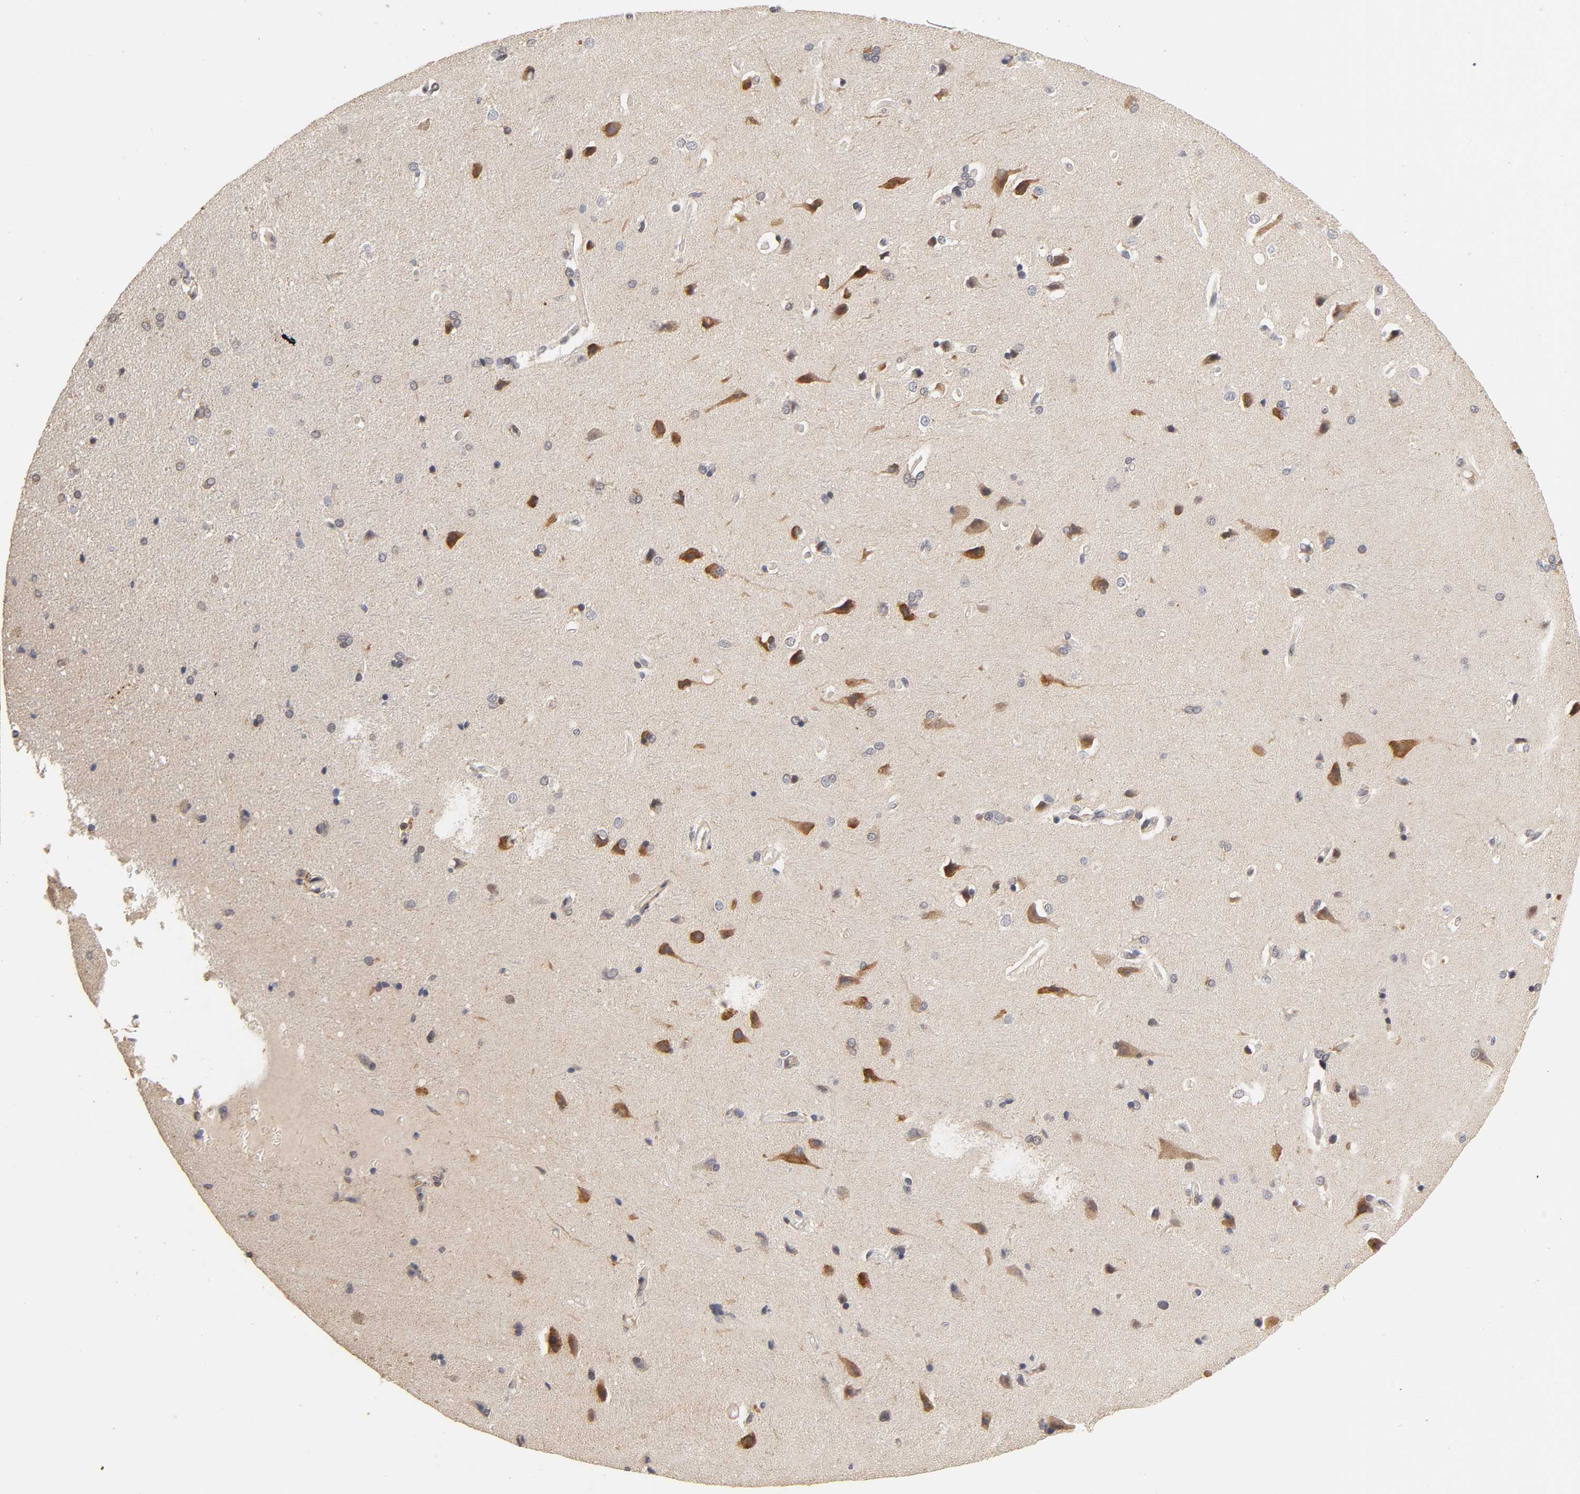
{"staining": {"intensity": "moderate", "quantity": "25%-75%", "location": "cytoplasmic/membranous"}, "tissue": "cerebral cortex", "cell_type": "Endothelial cells", "image_type": "normal", "snomed": [{"axis": "morphology", "description": "Normal tissue, NOS"}, {"axis": "topography", "description": "Cerebral cortex"}], "caption": "Protein staining reveals moderate cytoplasmic/membranous positivity in approximately 25%-75% of endothelial cells in benign cerebral cortex.", "gene": "LAMB1", "patient": {"sex": "male", "age": 62}}